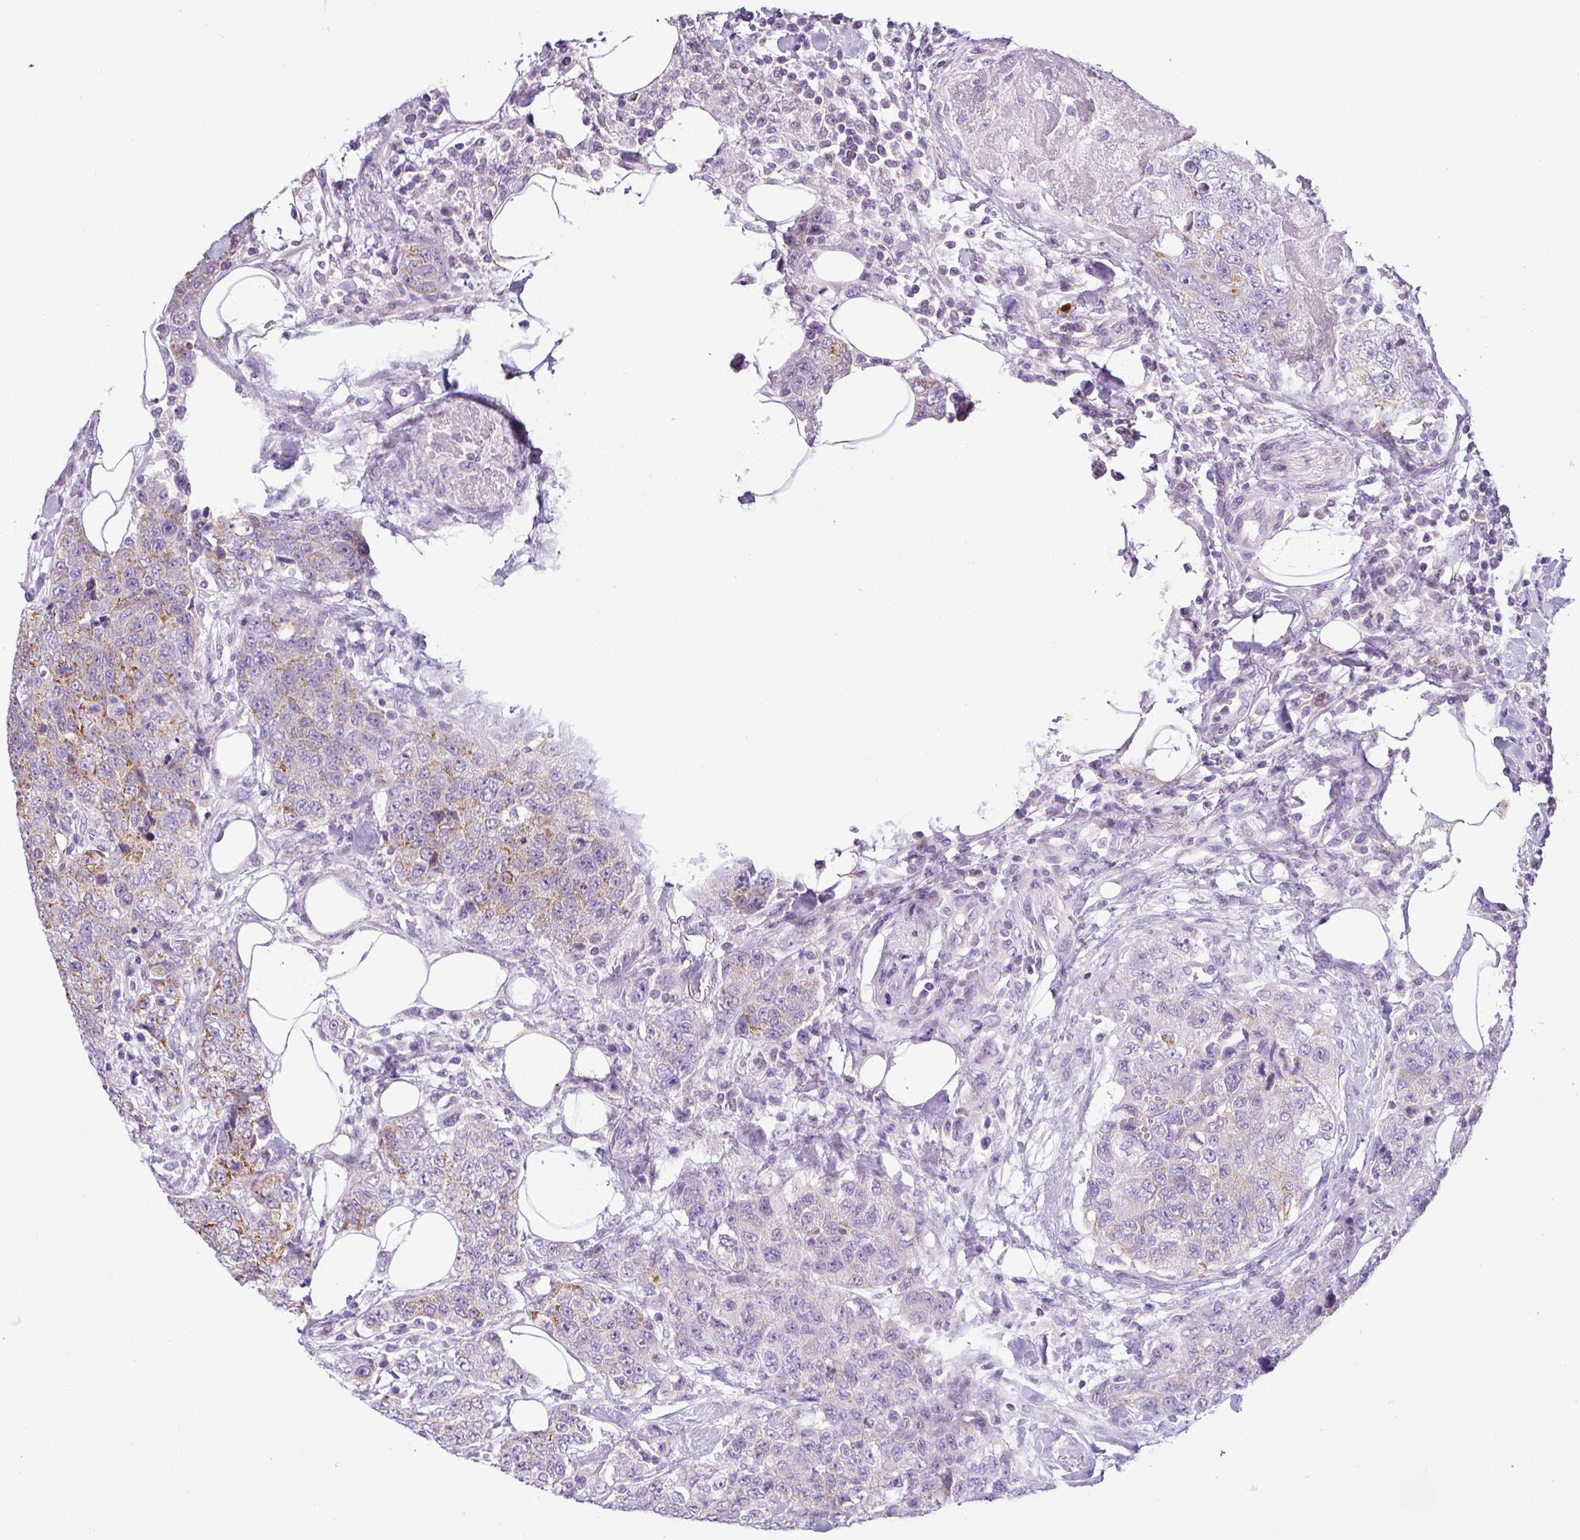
{"staining": {"intensity": "moderate", "quantity": "<25%", "location": "cytoplasmic/membranous"}, "tissue": "urothelial cancer", "cell_type": "Tumor cells", "image_type": "cancer", "snomed": [{"axis": "morphology", "description": "Urothelial carcinoma, High grade"}, {"axis": "topography", "description": "Urinary bladder"}], "caption": "High-power microscopy captured an IHC photomicrograph of high-grade urothelial carcinoma, revealing moderate cytoplasmic/membranous expression in about <25% of tumor cells.", "gene": "HMCN2", "patient": {"sex": "female", "age": 78}}